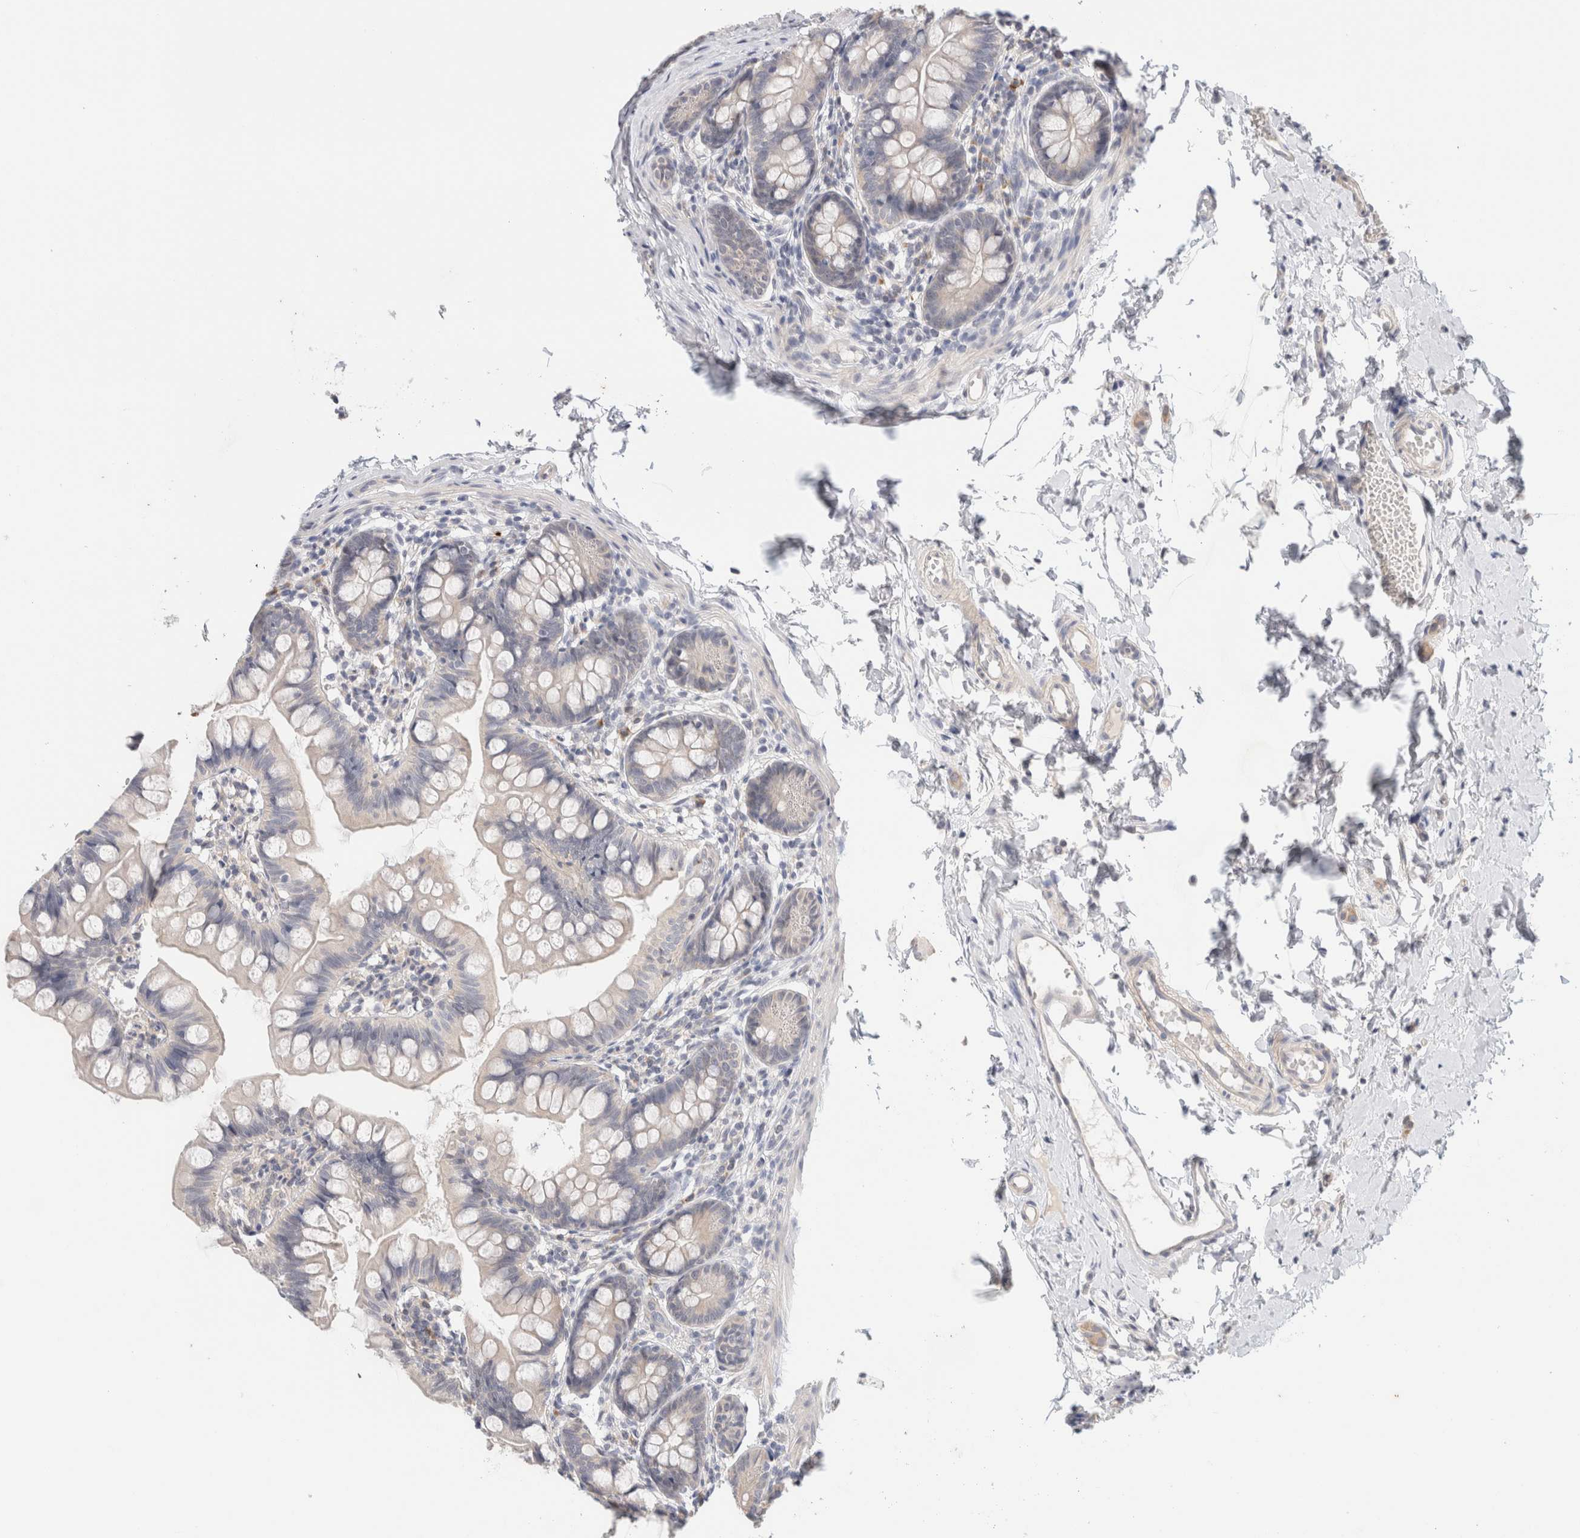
{"staining": {"intensity": "negative", "quantity": "none", "location": "none"}, "tissue": "small intestine", "cell_type": "Glandular cells", "image_type": "normal", "snomed": [{"axis": "morphology", "description": "Normal tissue, NOS"}, {"axis": "topography", "description": "Small intestine"}], "caption": "A micrograph of human small intestine is negative for staining in glandular cells. (Immunohistochemistry (ihc), brightfield microscopy, high magnification).", "gene": "SPRTN", "patient": {"sex": "male", "age": 7}}